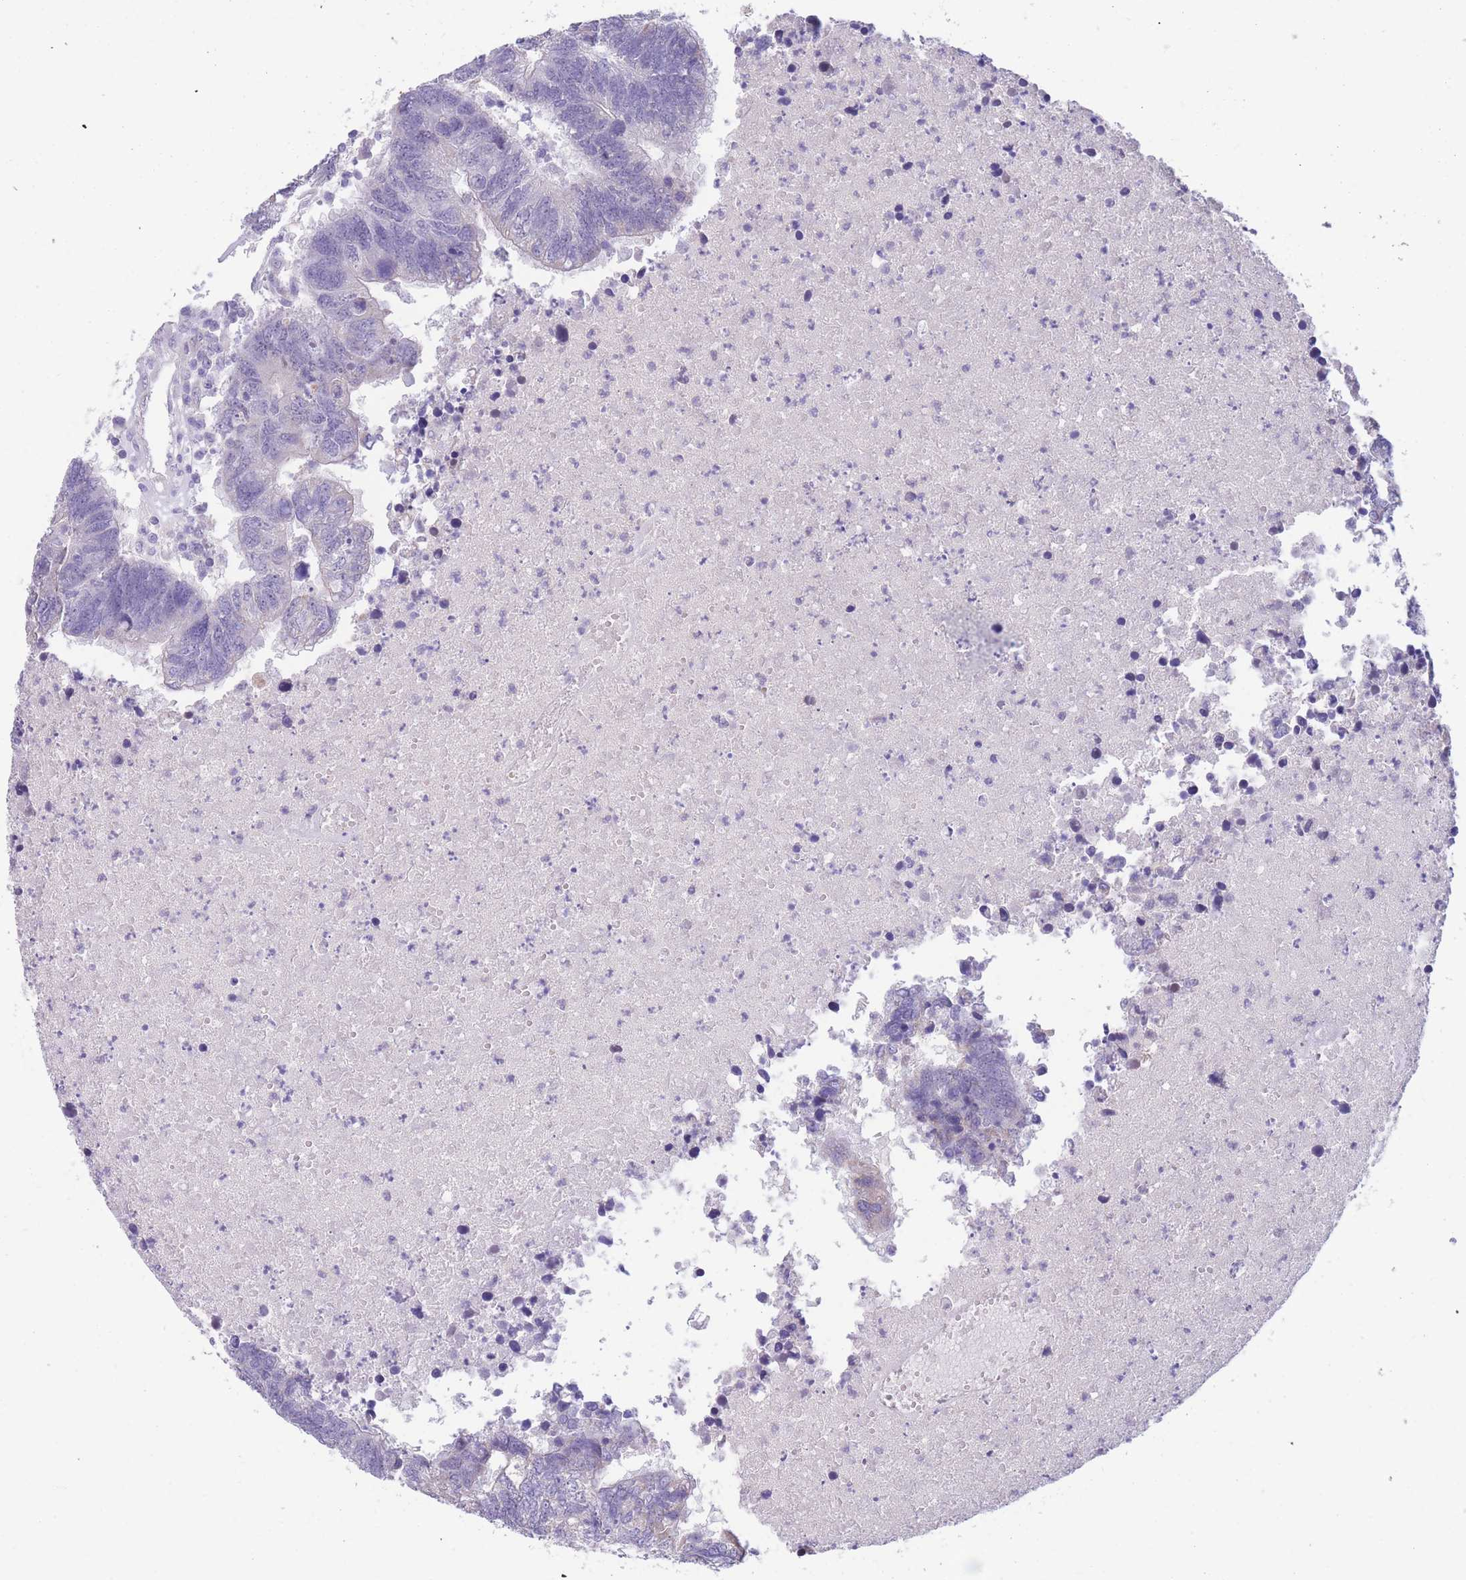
{"staining": {"intensity": "negative", "quantity": "none", "location": "none"}, "tissue": "colorectal cancer", "cell_type": "Tumor cells", "image_type": "cancer", "snomed": [{"axis": "morphology", "description": "Adenocarcinoma, NOS"}, {"axis": "topography", "description": "Colon"}], "caption": "Immunohistochemistry of human colorectal cancer displays no staining in tumor cells.", "gene": "SHCBP1", "patient": {"sex": "female", "age": 48}}